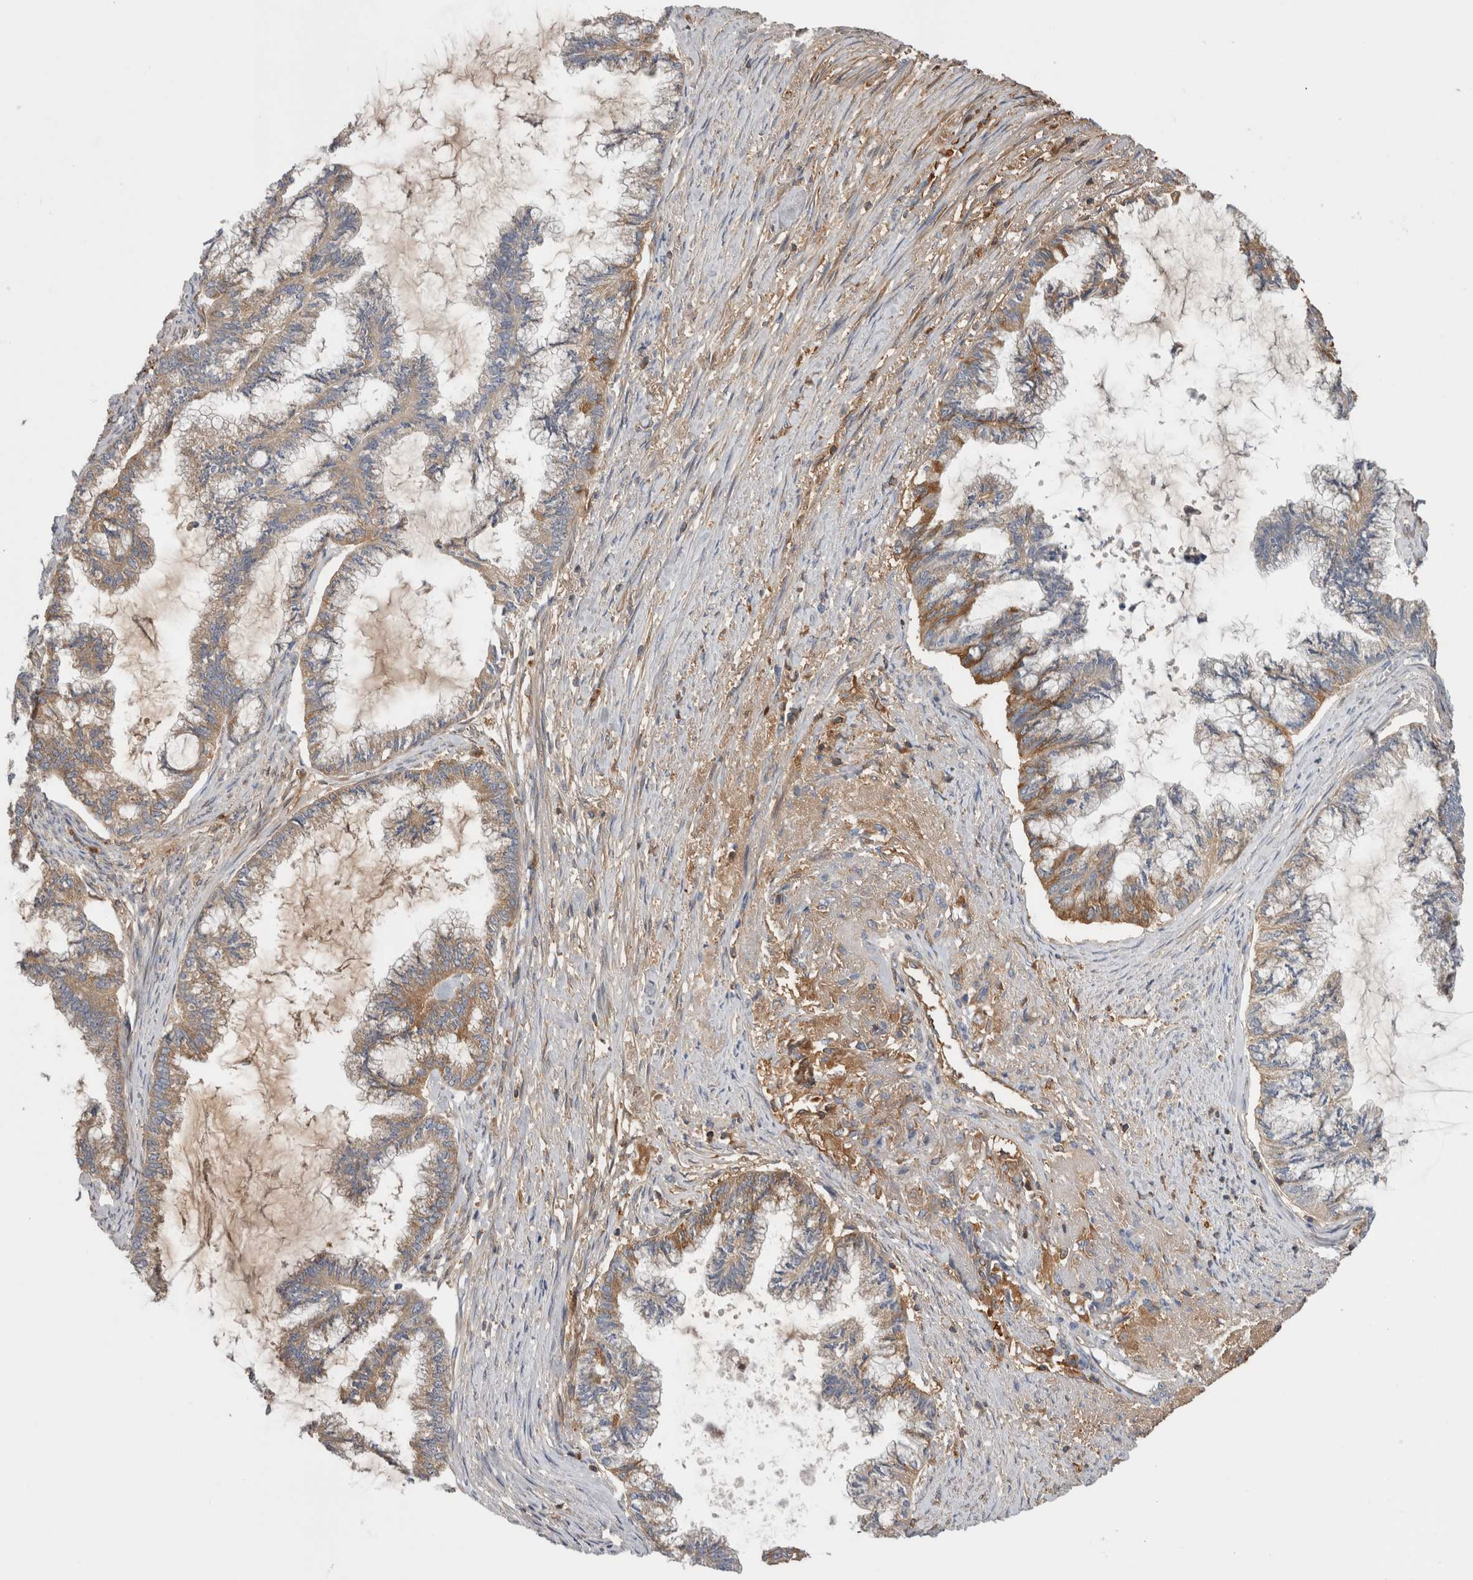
{"staining": {"intensity": "moderate", "quantity": "25%-75%", "location": "cytoplasmic/membranous"}, "tissue": "endometrial cancer", "cell_type": "Tumor cells", "image_type": "cancer", "snomed": [{"axis": "morphology", "description": "Adenocarcinoma, NOS"}, {"axis": "topography", "description": "Endometrium"}], "caption": "Moderate cytoplasmic/membranous staining is appreciated in approximately 25%-75% of tumor cells in endometrial cancer (adenocarcinoma). The protein of interest is shown in brown color, while the nuclei are stained blue.", "gene": "TBCE", "patient": {"sex": "female", "age": 86}}